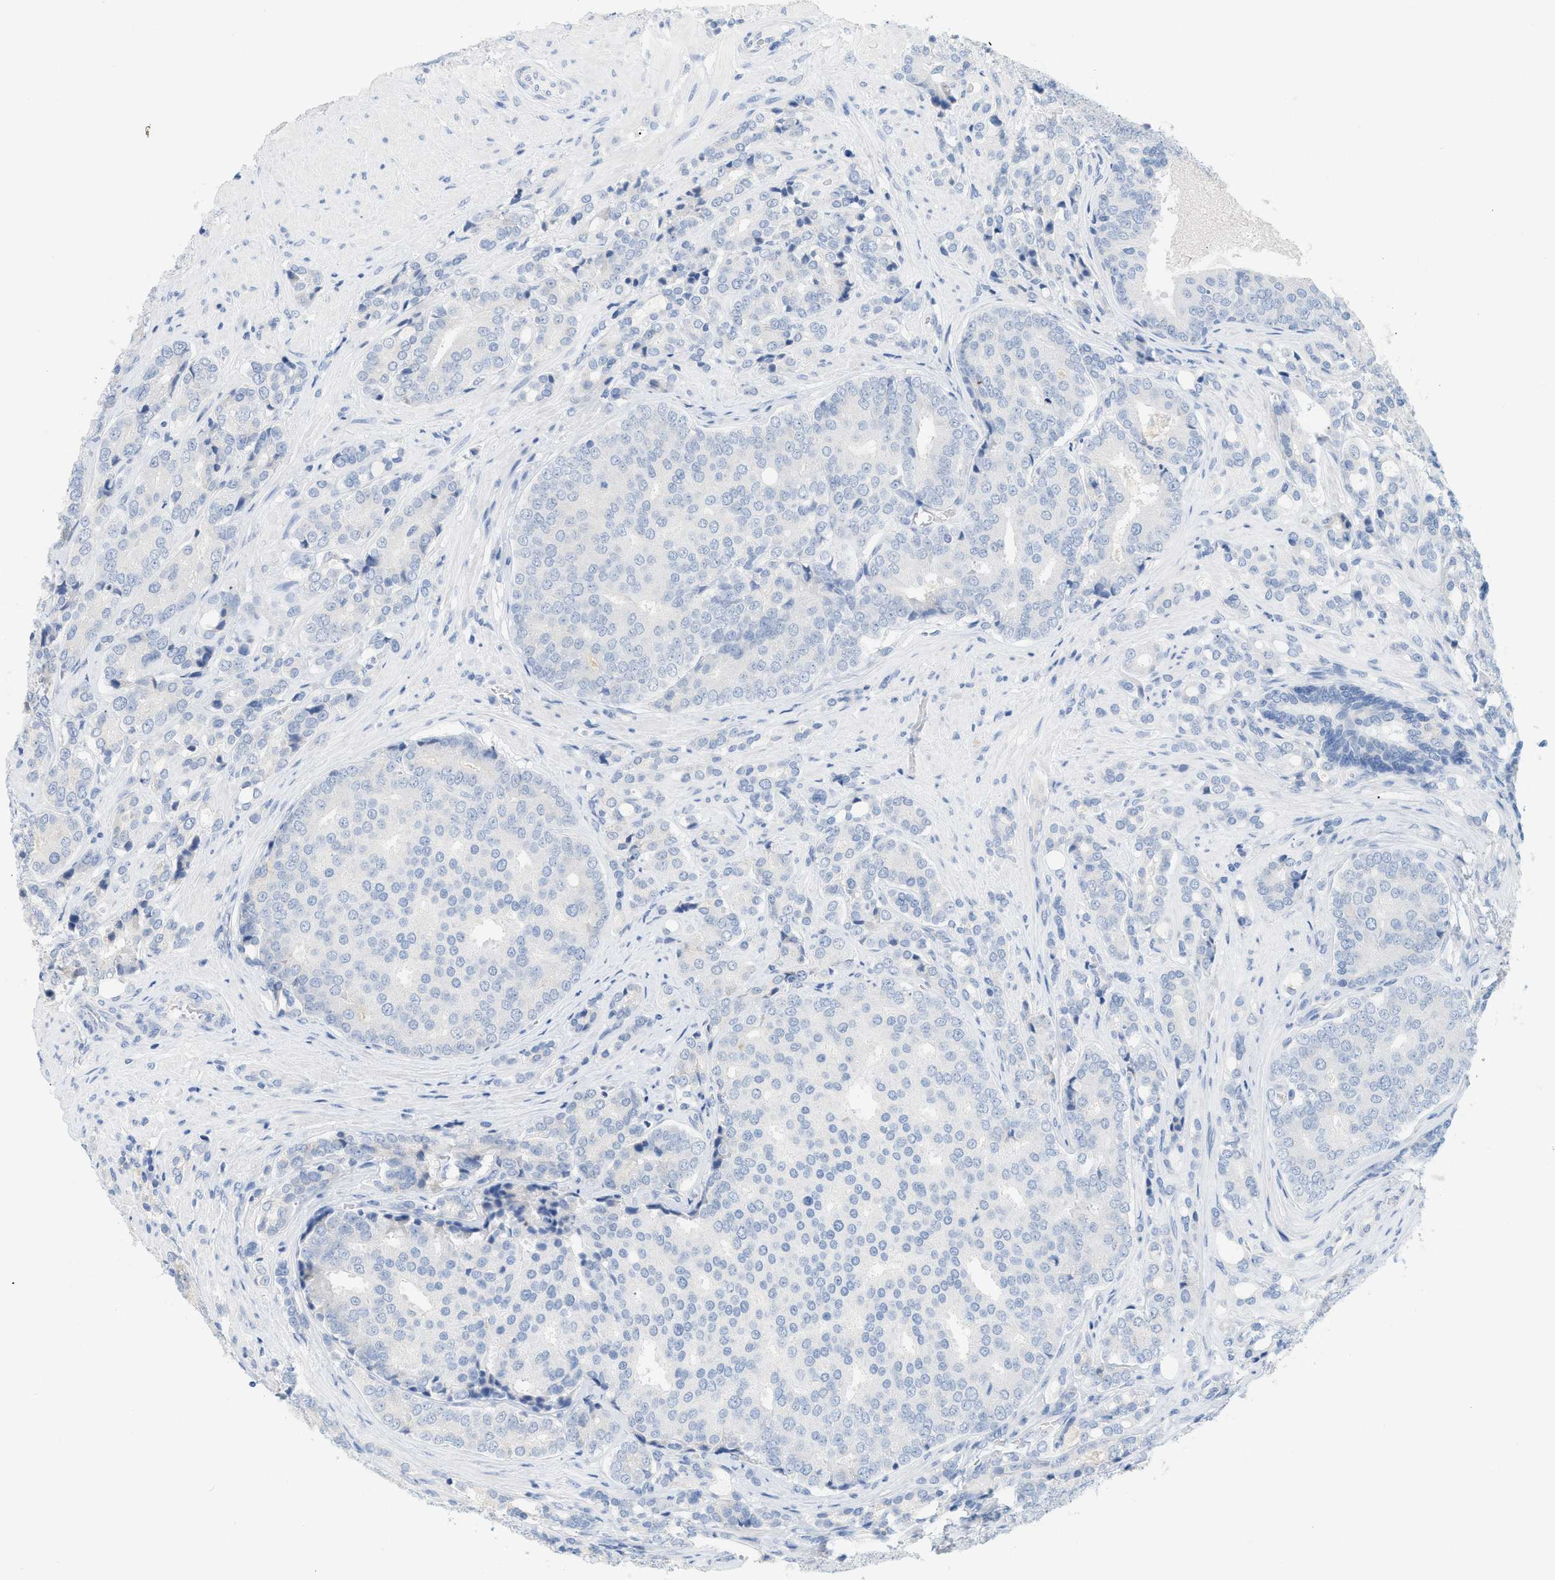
{"staining": {"intensity": "negative", "quantity": "none", "location": "none"}, "tissue": "prostate cancer", "cell_type": "Tumor cells", "image_type": "cancer", "snomed": [{"axis": "morphology", "description": "Adenocarcinoma, High grade"}, {"axis": "topography", "description": "Prostate"}], "caption": "Immunohistochemistry (IHC) histopathology image of human prostate adenocarcinoma (high-grade) stained for a protein (brown), which reveals no expression in tumor cells.", "gene": "PAPPA", "patient": {"sex": "male", "age": 50}}